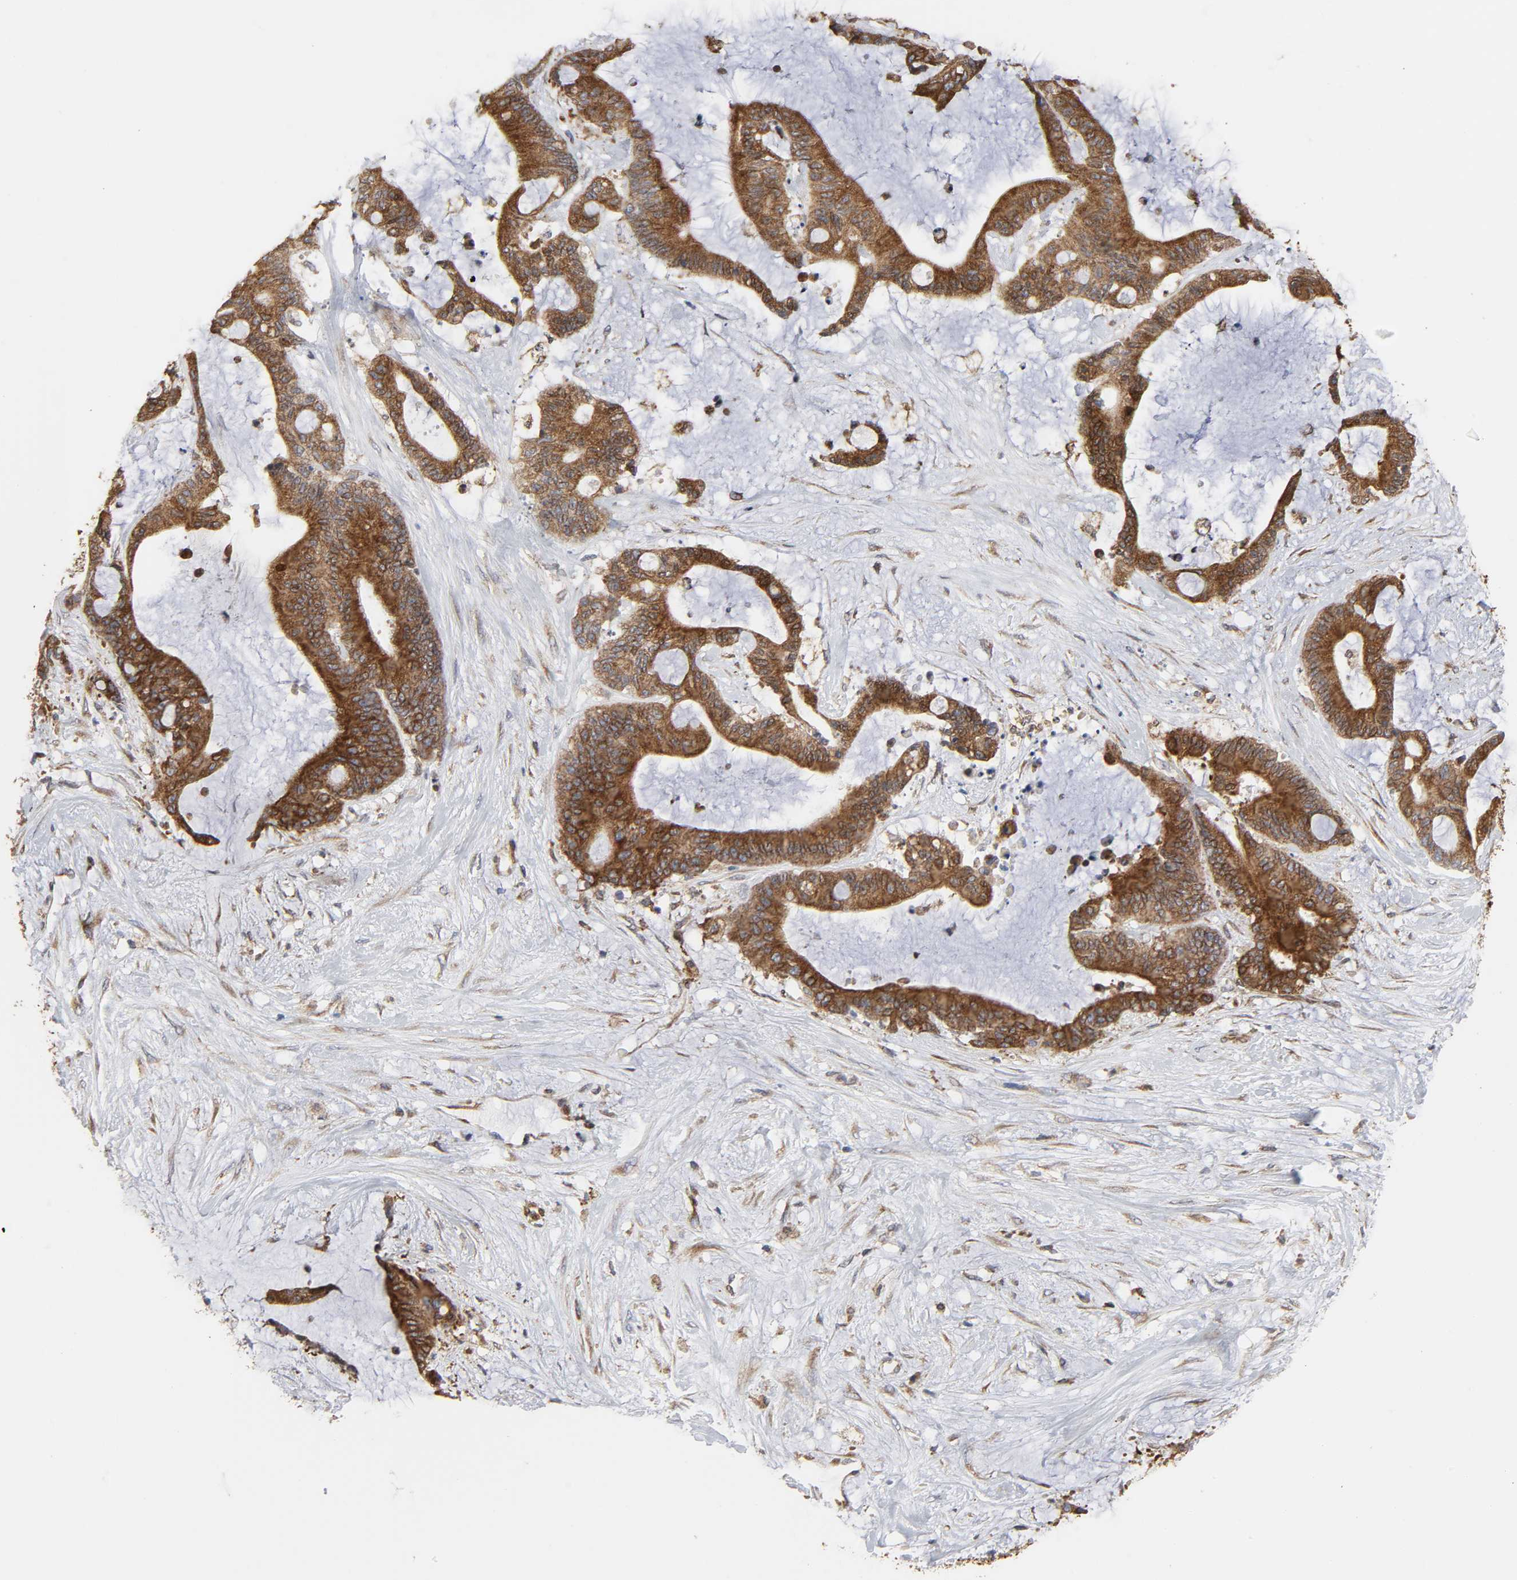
{"staining": {"intensity": "strong", "quantity": ">75%", "location": "cytoplasmic/membranous"}, "tissue": "liver cancer", "cell_type": "Tumor cells", "image_type": "cancer", "snomed": [{"axis": "morphology", "description": "Cholangiocarcinoma"}, {"axis": "topography", "description": "Liver"}], "caption": "A high amount of strong cytoplasmic/membranous expression is appreciated in approximately >75% of tumor cells in liver cholangiocarcinoma tissue. Ihc stains the protein in brown and the nuclei are stained blue.", "gene": "POR", "patient": {"sex": "female", "age": 73}}